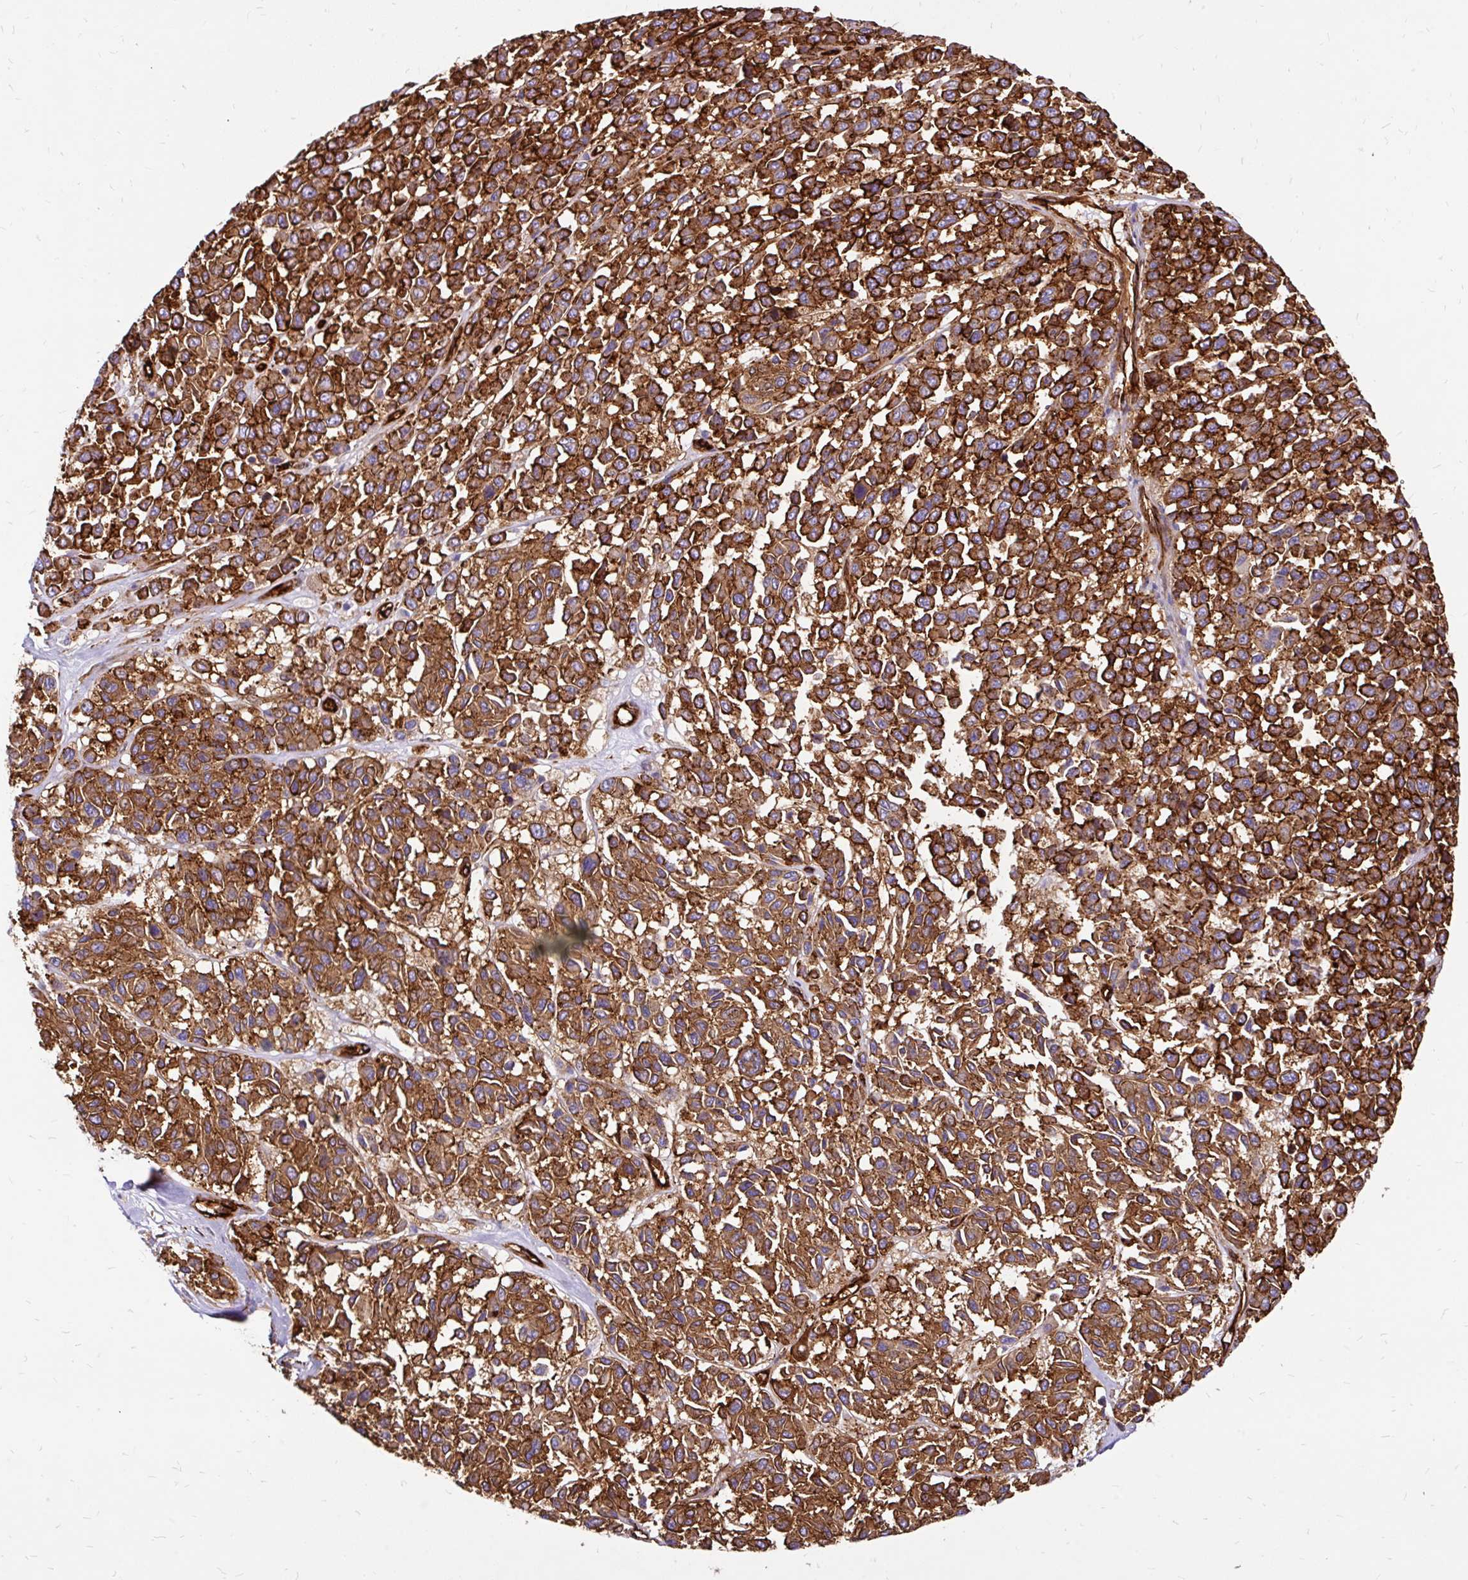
{"staining": {"intensity": "moderate", "quantity": ">75%", "location": "cytoplasmic/membranous"}, "tissue": "melanoma", "cell_type": "Tumor cells", "image_type": "cancer", "snomed": [{"axis": "morphology", "description": "Malignant melanoma, NOS"}, {"axis": "topography", "description": "Skin"}], "caption": "Malignant melanoma stained for a protein (brown) reveals moderate cytoplasmic/membranous positive staining in approximately >75% of tumor cells.", "gene": "MAP1LC3B", "patient": {"sex": "female", "age": 66}}